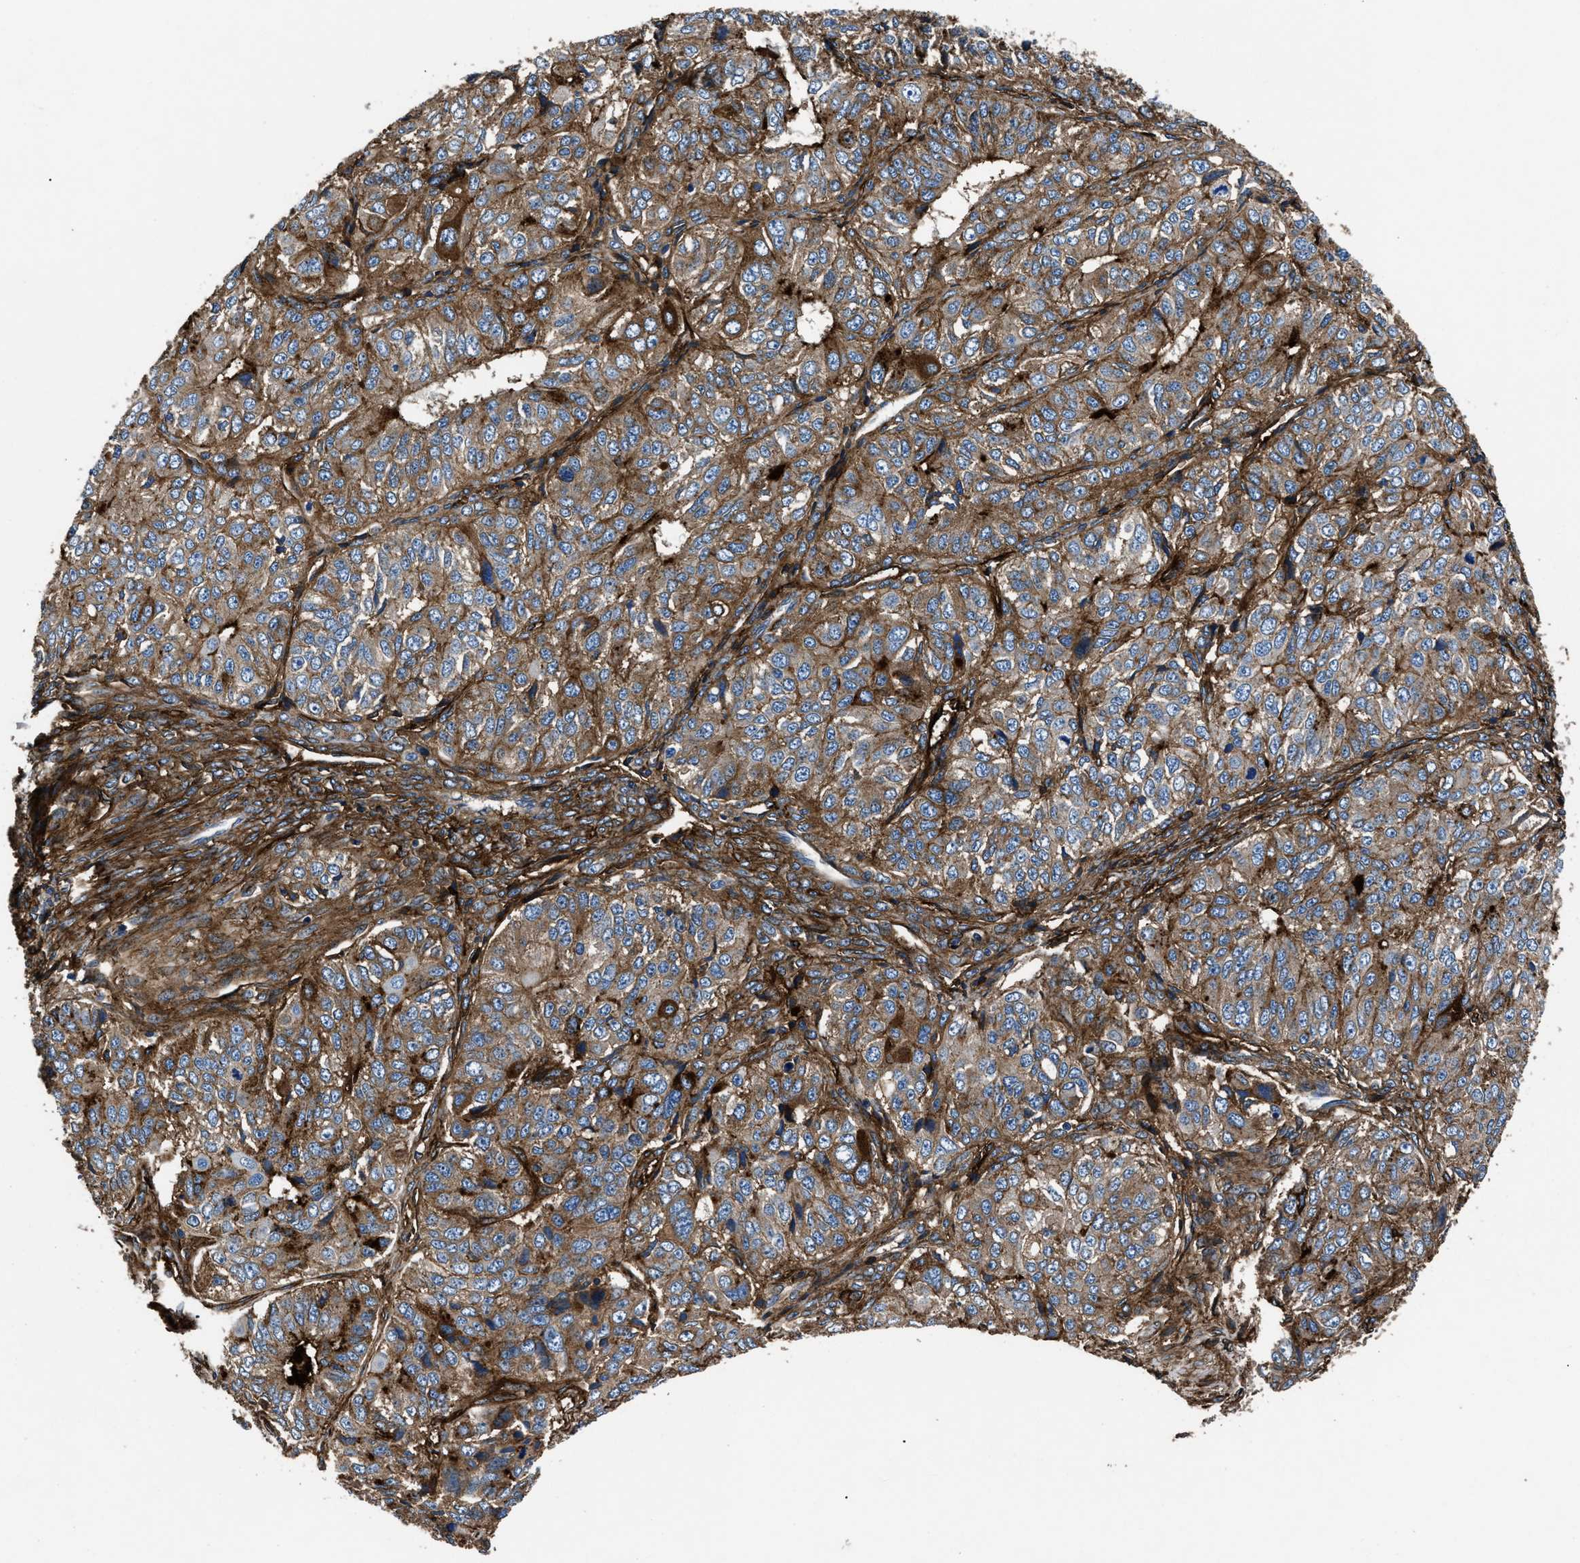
{"staining": {"intensity": "moderate", "quantity": ">75%", "location": "cytoplasmic/membranous"}, "tissue": "ovarian cancer", "cell_type": "Tumor cells", "image_type": "cancer", "snomed": [{"axis": "morphology", "description": "Carcinoma, endometroid"}, {"axis": "topography", "description": "Ovary"}], "caption": "Immunohistochemical staining of human ovarian cancer exhibits moderate cytoplasmic/membranous protein staining in approximately >75% of tumor cells.", "gene": "CD276", "patient": {"sex": "female", "age": 51}}